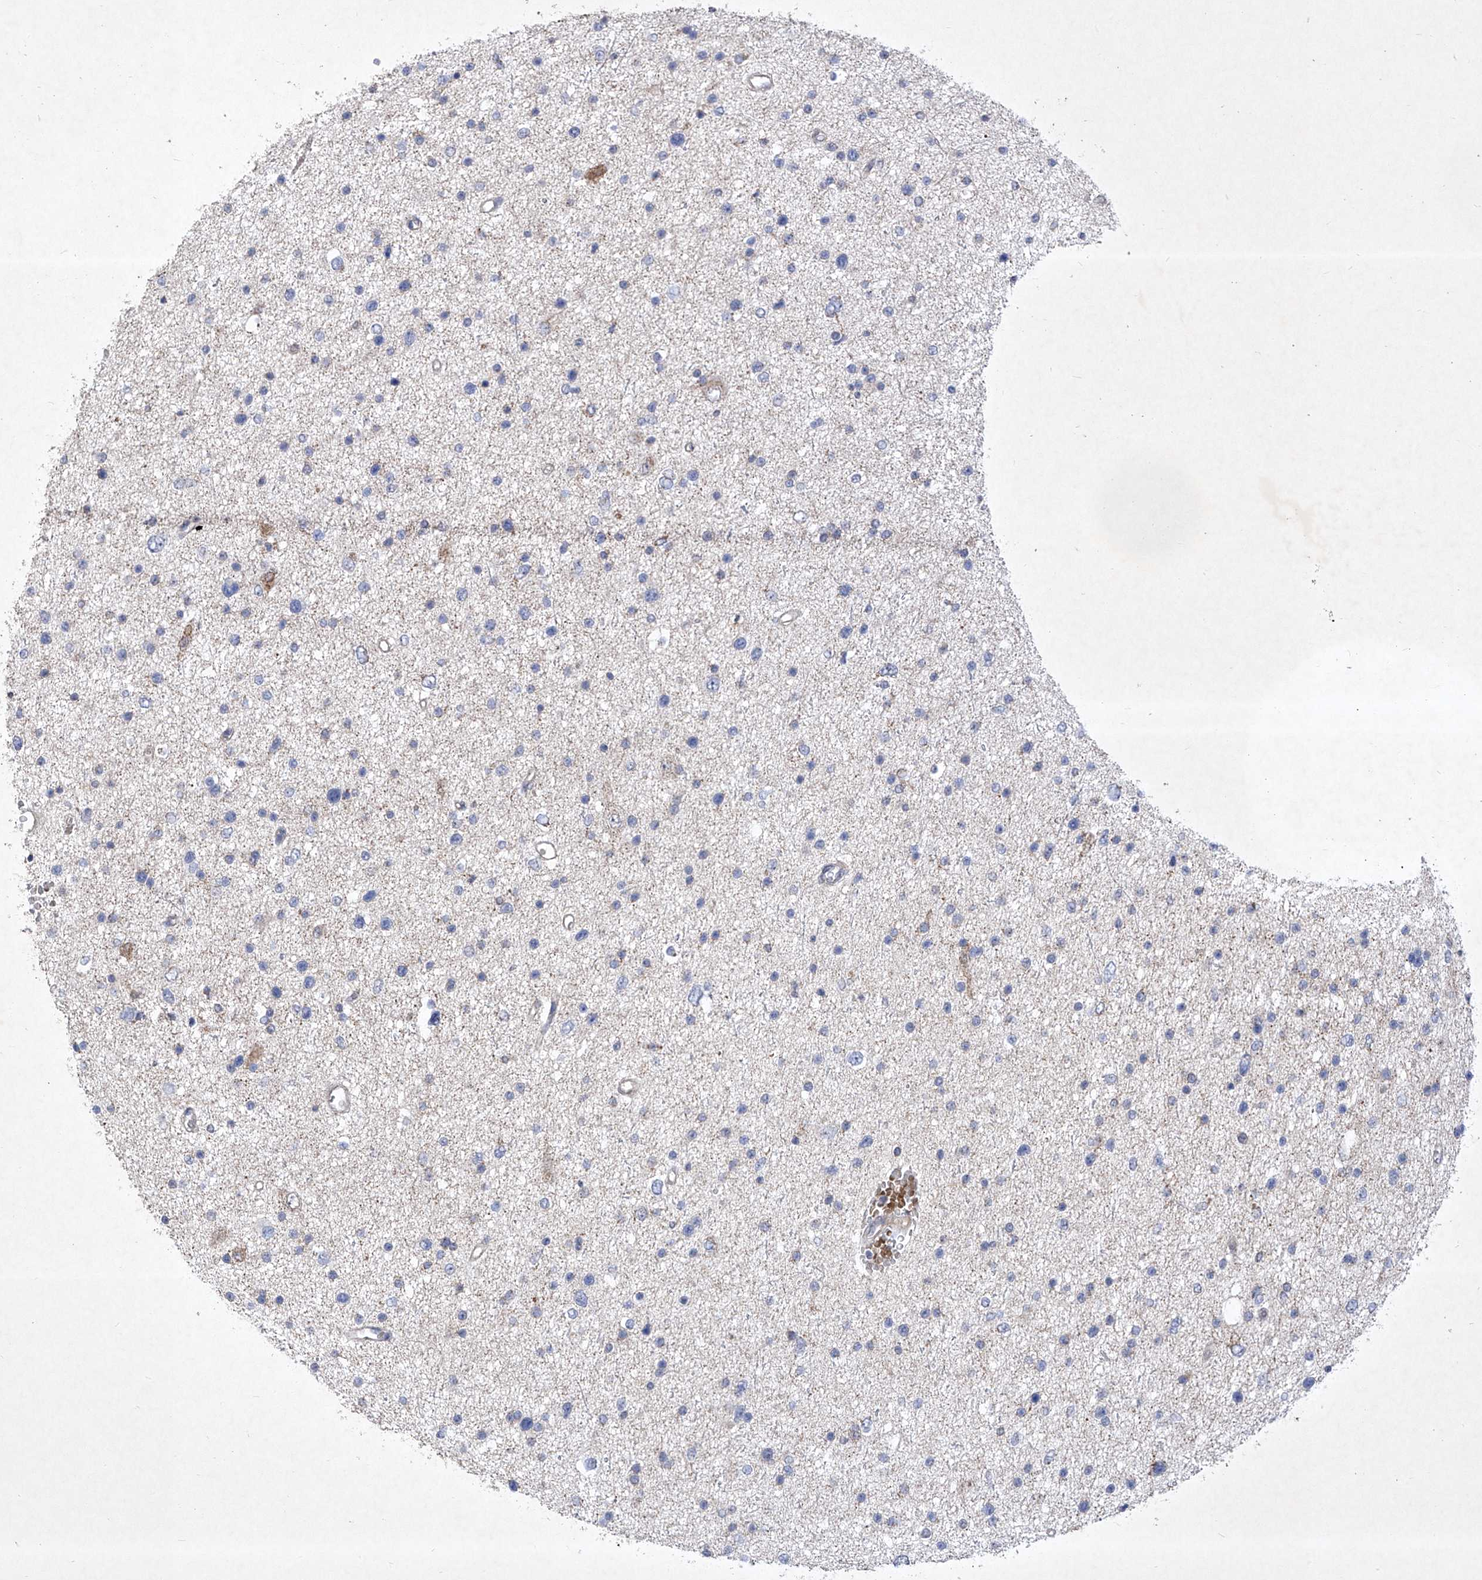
{"staining": {"intensity": "negative", "quantity": "none", "location": "none"}, "tissue": "glioma", "cell_type": "Tumor cells", "image_type": "cancer", "snomed": [{"axis": "morphology", "description": "Glioma, malignant, Low grade"}, {"axis": "topography", "description": "Brain"}], "caption": "Image shows no significant protein positivity in tumor cells of malignant low-grade glioma. (Stains: DAB (3,3'-diaminobenzidine) IHC with hematoxylin counter stain, Microscopy: brightfield microscopy at high magnification).", "gene": "COQ3", "patient": {"sex": "female", "age": 37}}